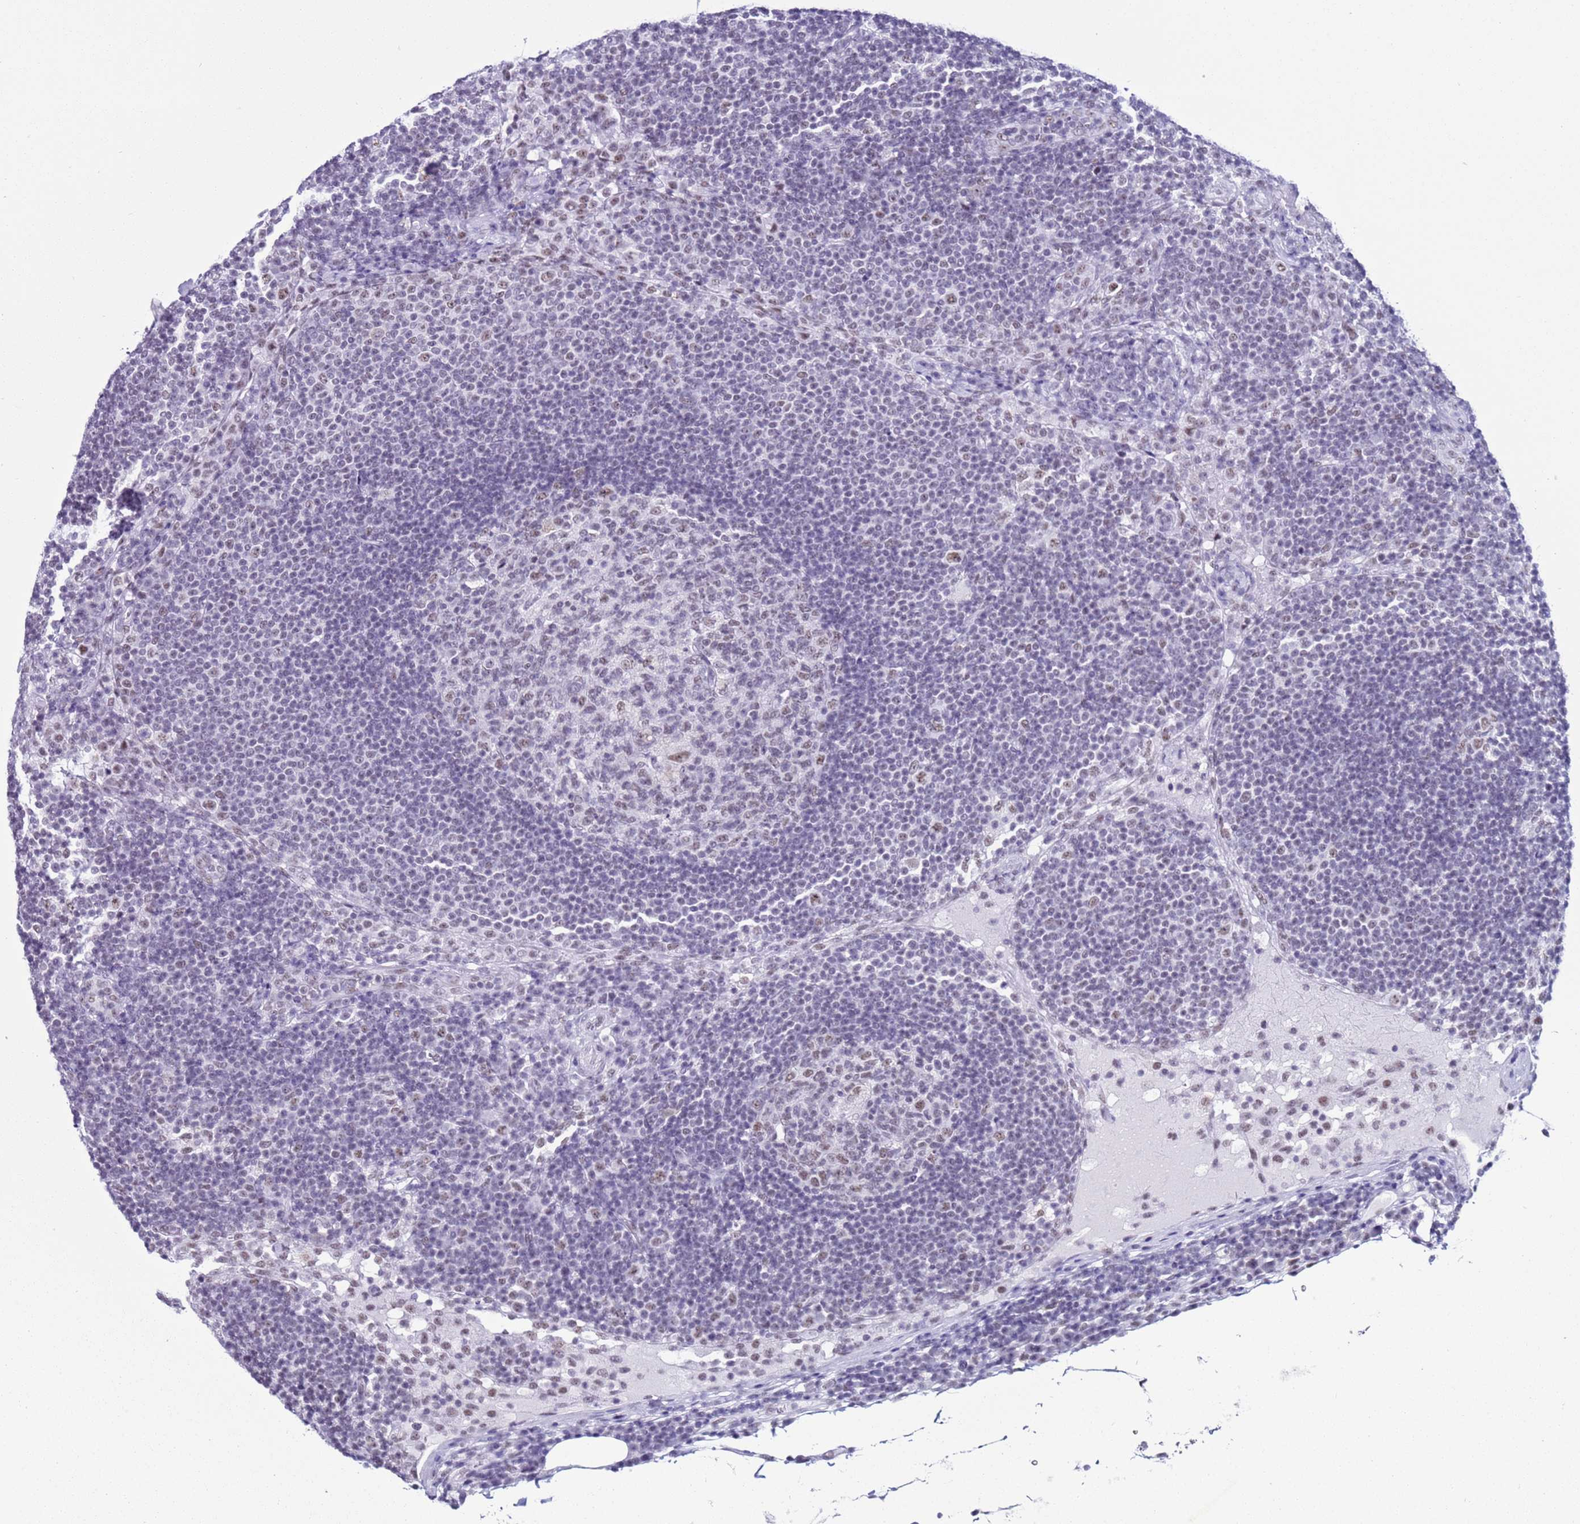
{"staining": {"intensity": "weak", "quantity": "<25%", "location": "nuclear"}, "tissue": "lymph node", "cell_type": "Germinal center cells", "image_type": "normal", "snomed": [{"axis": "morphology", "description": "Normal tissue, NOS"}, {"axis": "topography", "description": "Lymph node"}], "caption": "Immunohistochemistry photomicrograph of normal lymph node stained for a protein (brown), which demonstrates no positivity in germinal center cells.", "gene": "DHX15", "patient": {"sex": "female", "age": 53}}